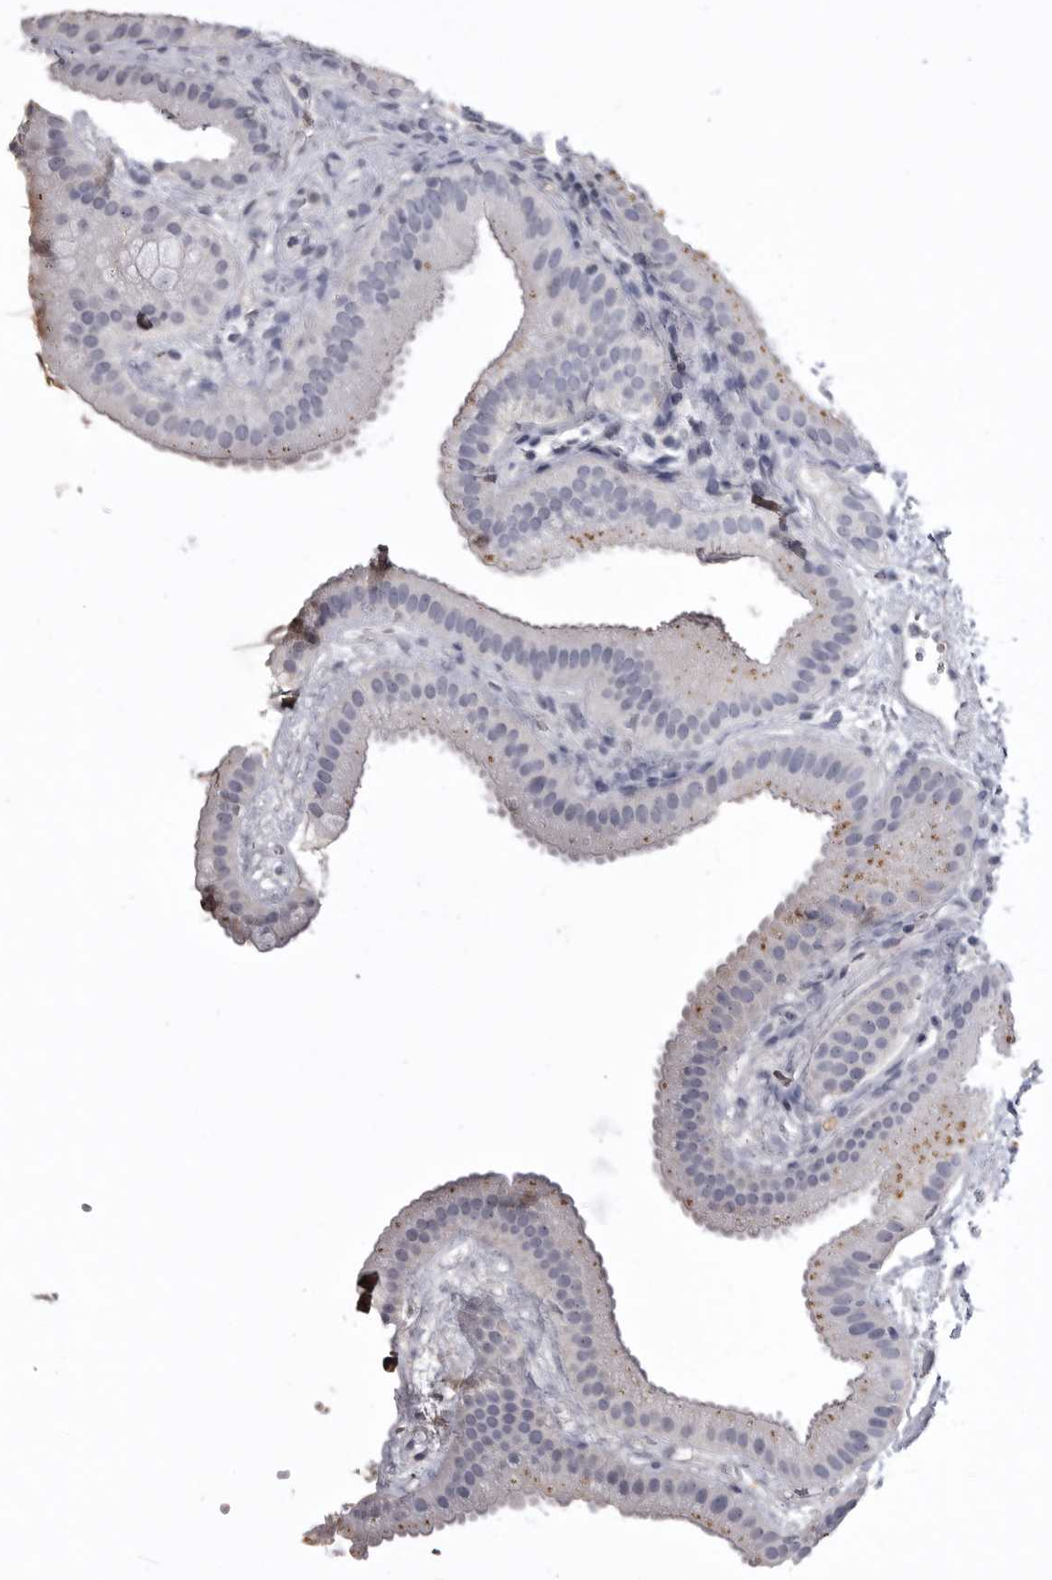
{"staining": {"intensity": "moderate", "quantity": "<25%", "location": "cytoplasmic/membranous"}, "tissue": "gallbladder", "cell_type": "Glandular cells", "image_type": "normal", "snomed": [{"axis": "morphology", "description": "Normal tissue, NOS"}, {"axis": "topography", "description": "Gallbladder"}], "caption": "Protein analysis of benign gallbladder displays moderate cytoplasmic/membranous expression in approximately <25% of glandular cells. The staining was performed using DAB, with brown indicating positive protein expression. Nuclei are stained blue with hematoxylin.", "gene": "AHSG", "patient": {"sex": "female", "age": 64}}